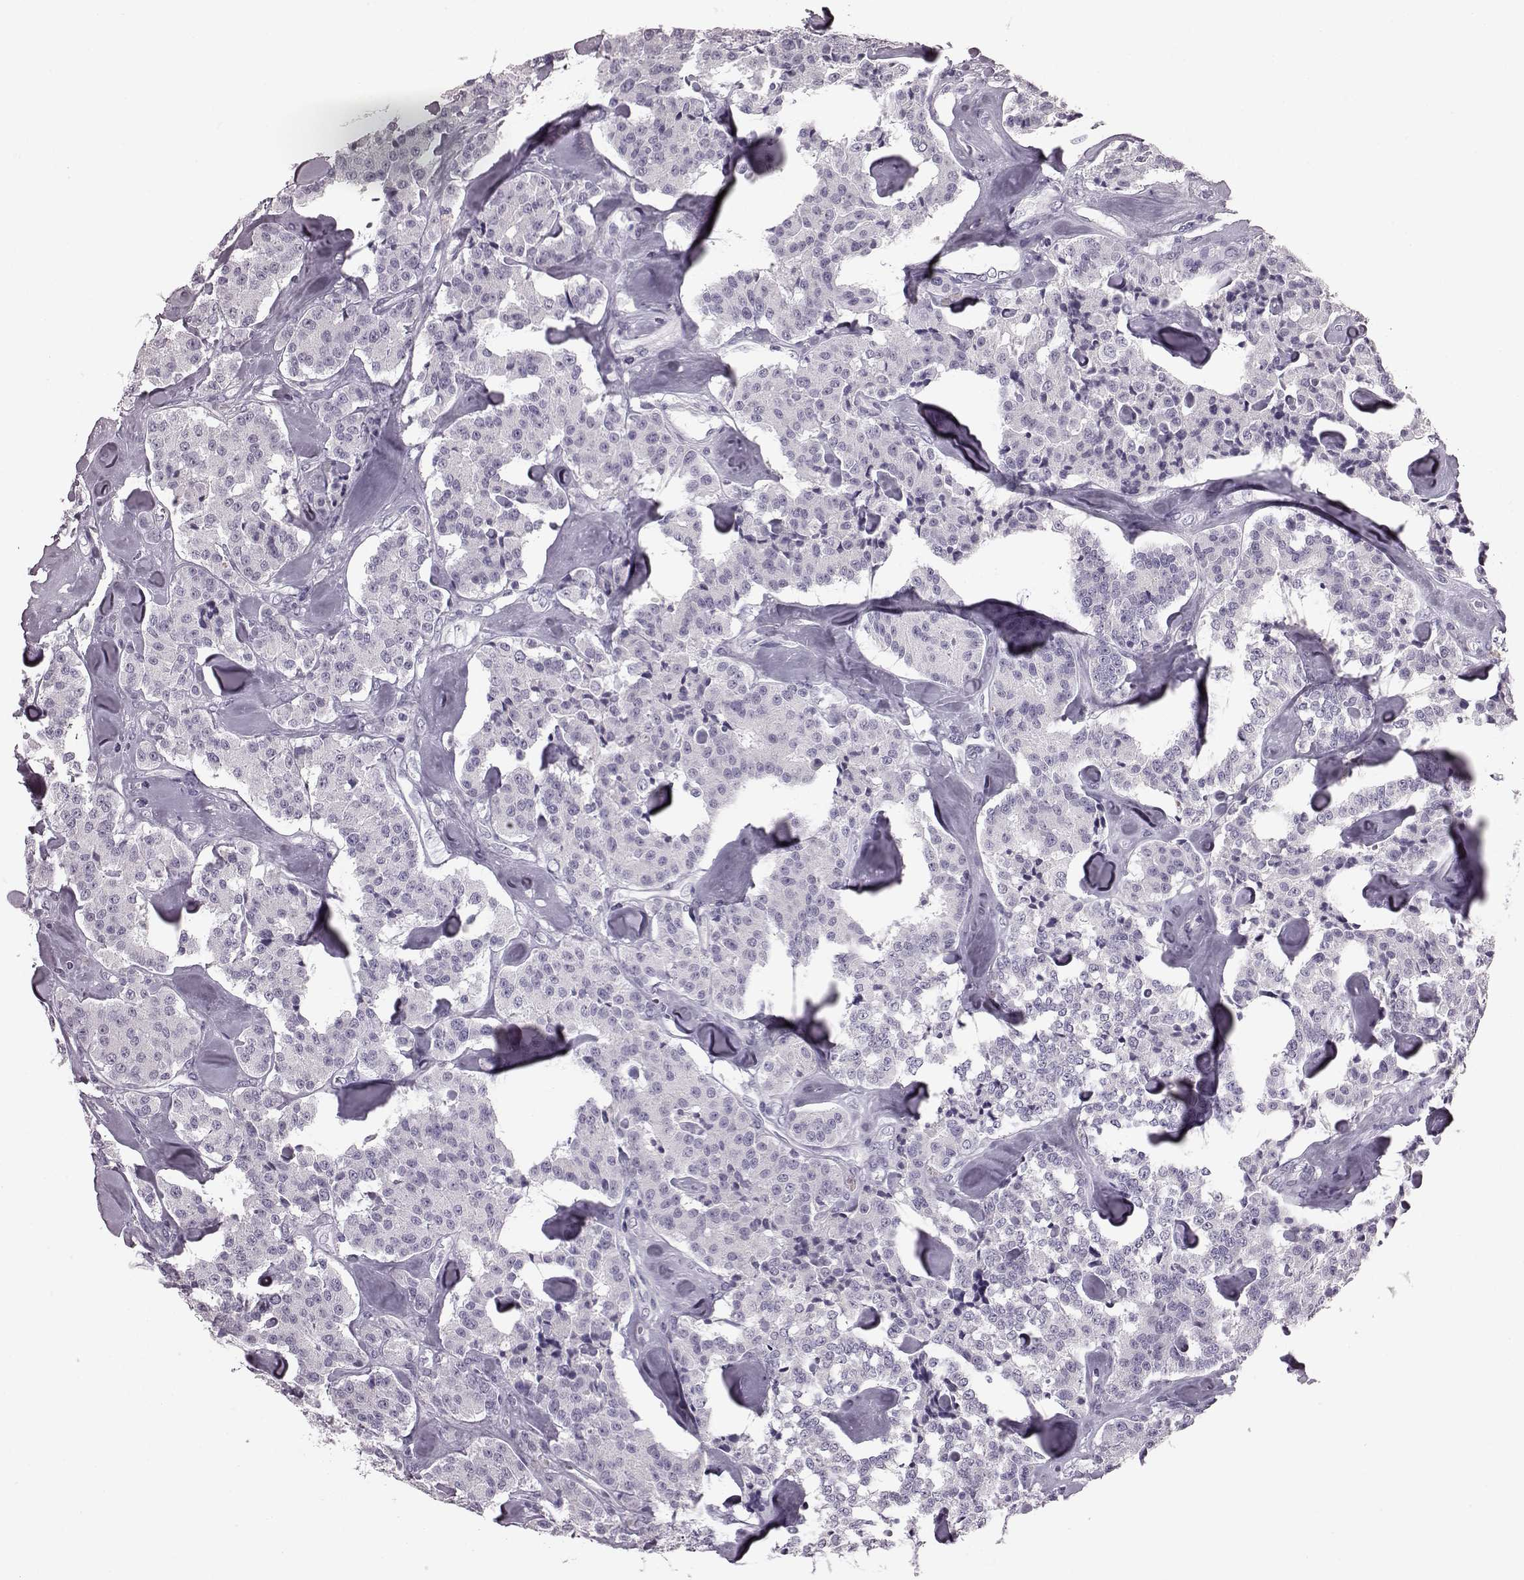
{"staining": {"intensity": "negative", "quantity": "none", "location": "none"}, "tissue": "carcinoid", "cell_type": "Tumor cells", "image_type": "cancer", "snomed": [{"axis": "morphology", "description": "Carcinoid, malignant, NOS"}, {"axis": "topography", "description": "Pancreas"}], "caption": "Malignant carcinoid was stained to show a protein in brown. There is no significant expression in tumor cells.", "gene": "AIPL1", "patient": {"sex": "male", "age": 41}}